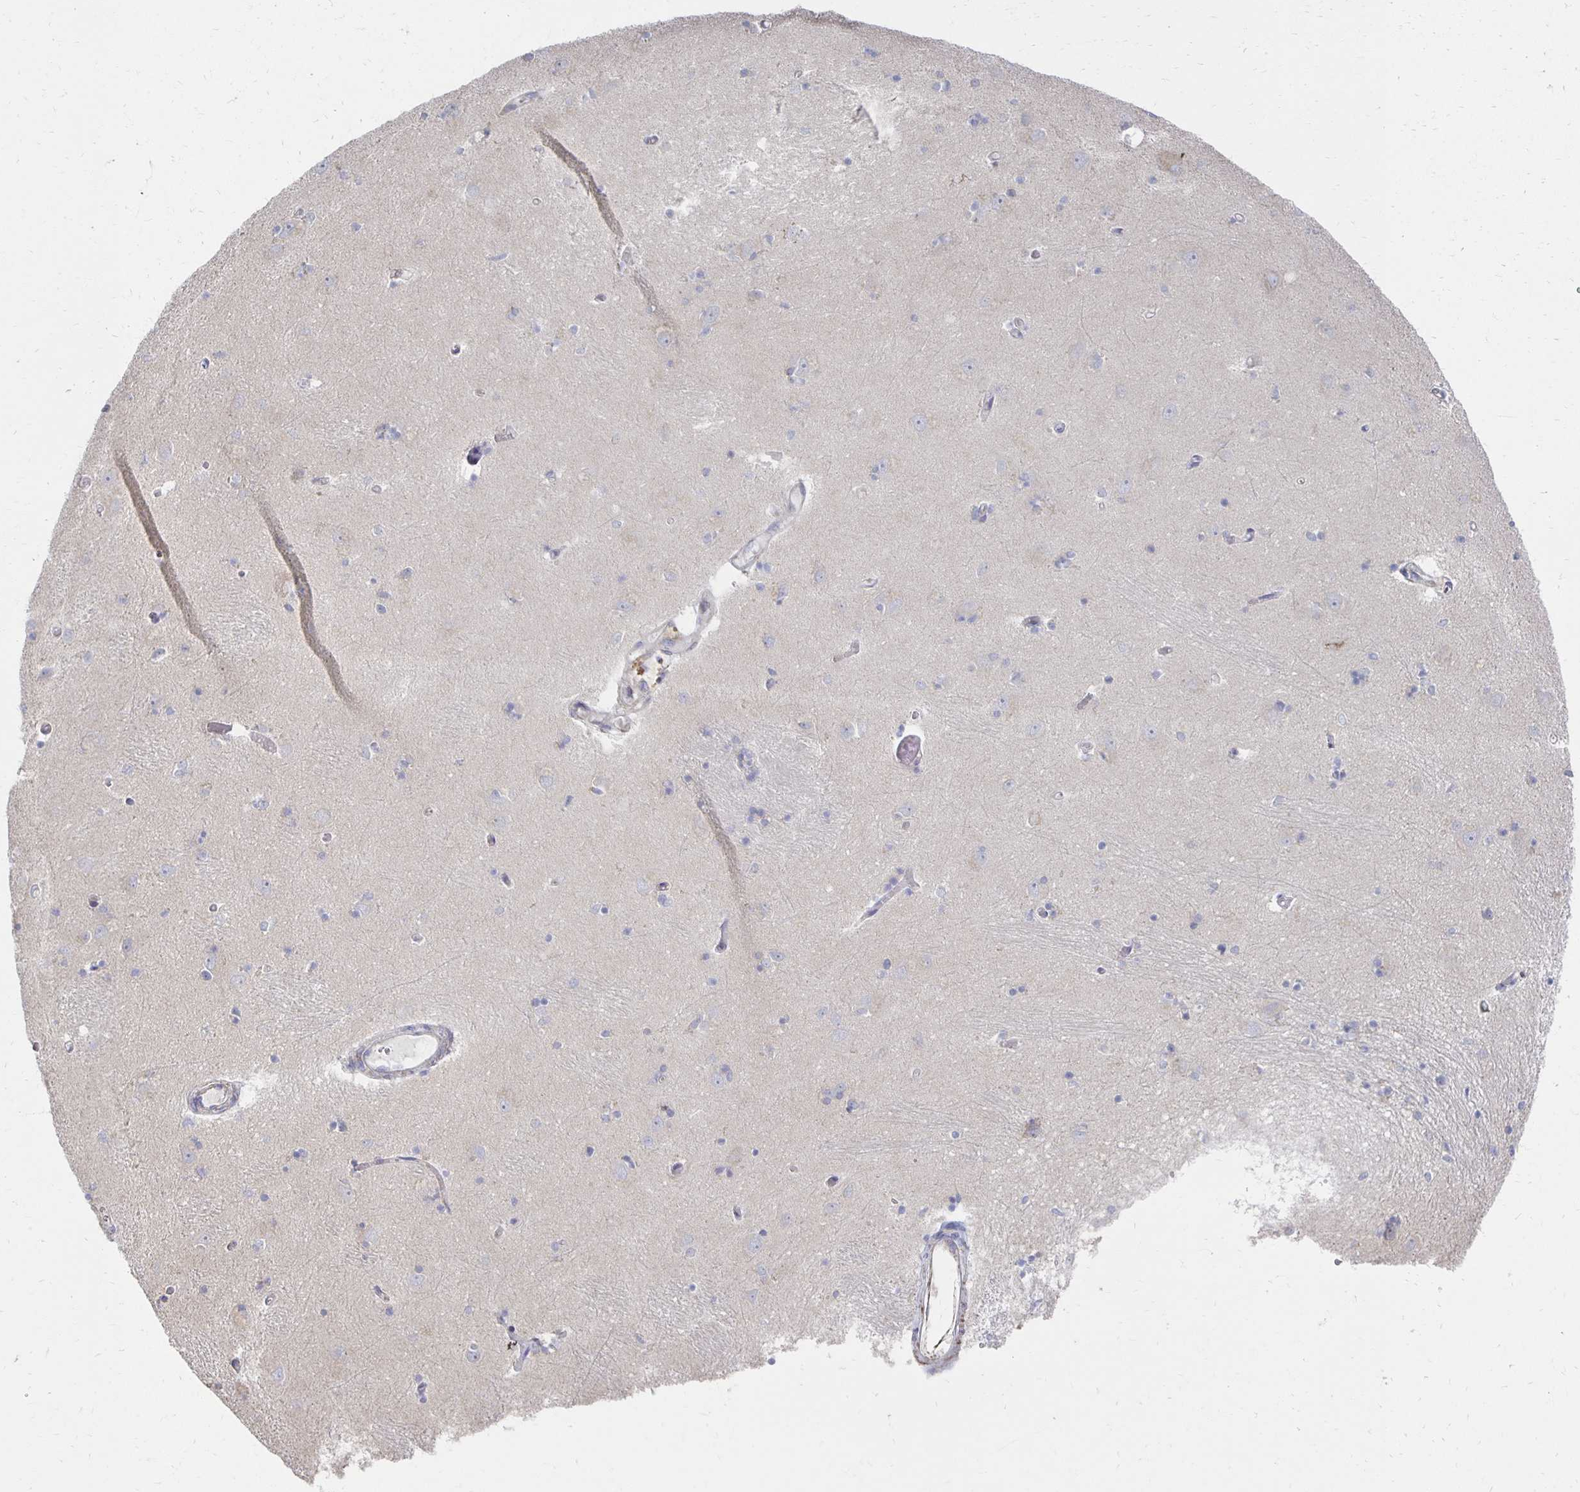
{"staining": {"intensity": "negative", "quantity": "none", "location": "none"}, "tissue": "caudate", "cell_type": "Glial cells", "image_type": "normal", "snomed": [{"axis": "morphology", "description": "Normal tissue, NOS"}, {"axis": "topography", "description": "Lateral ventricle wall"}, {"axis": "topography", "description": "Hippocampus"}], "caption": "An image of caudate stained for a protein demonstrates no brown staining in glial cells. Nuclei are stained in blue.", "gene": "NKX2", "patient": {"sex": "female", "age": 63}}